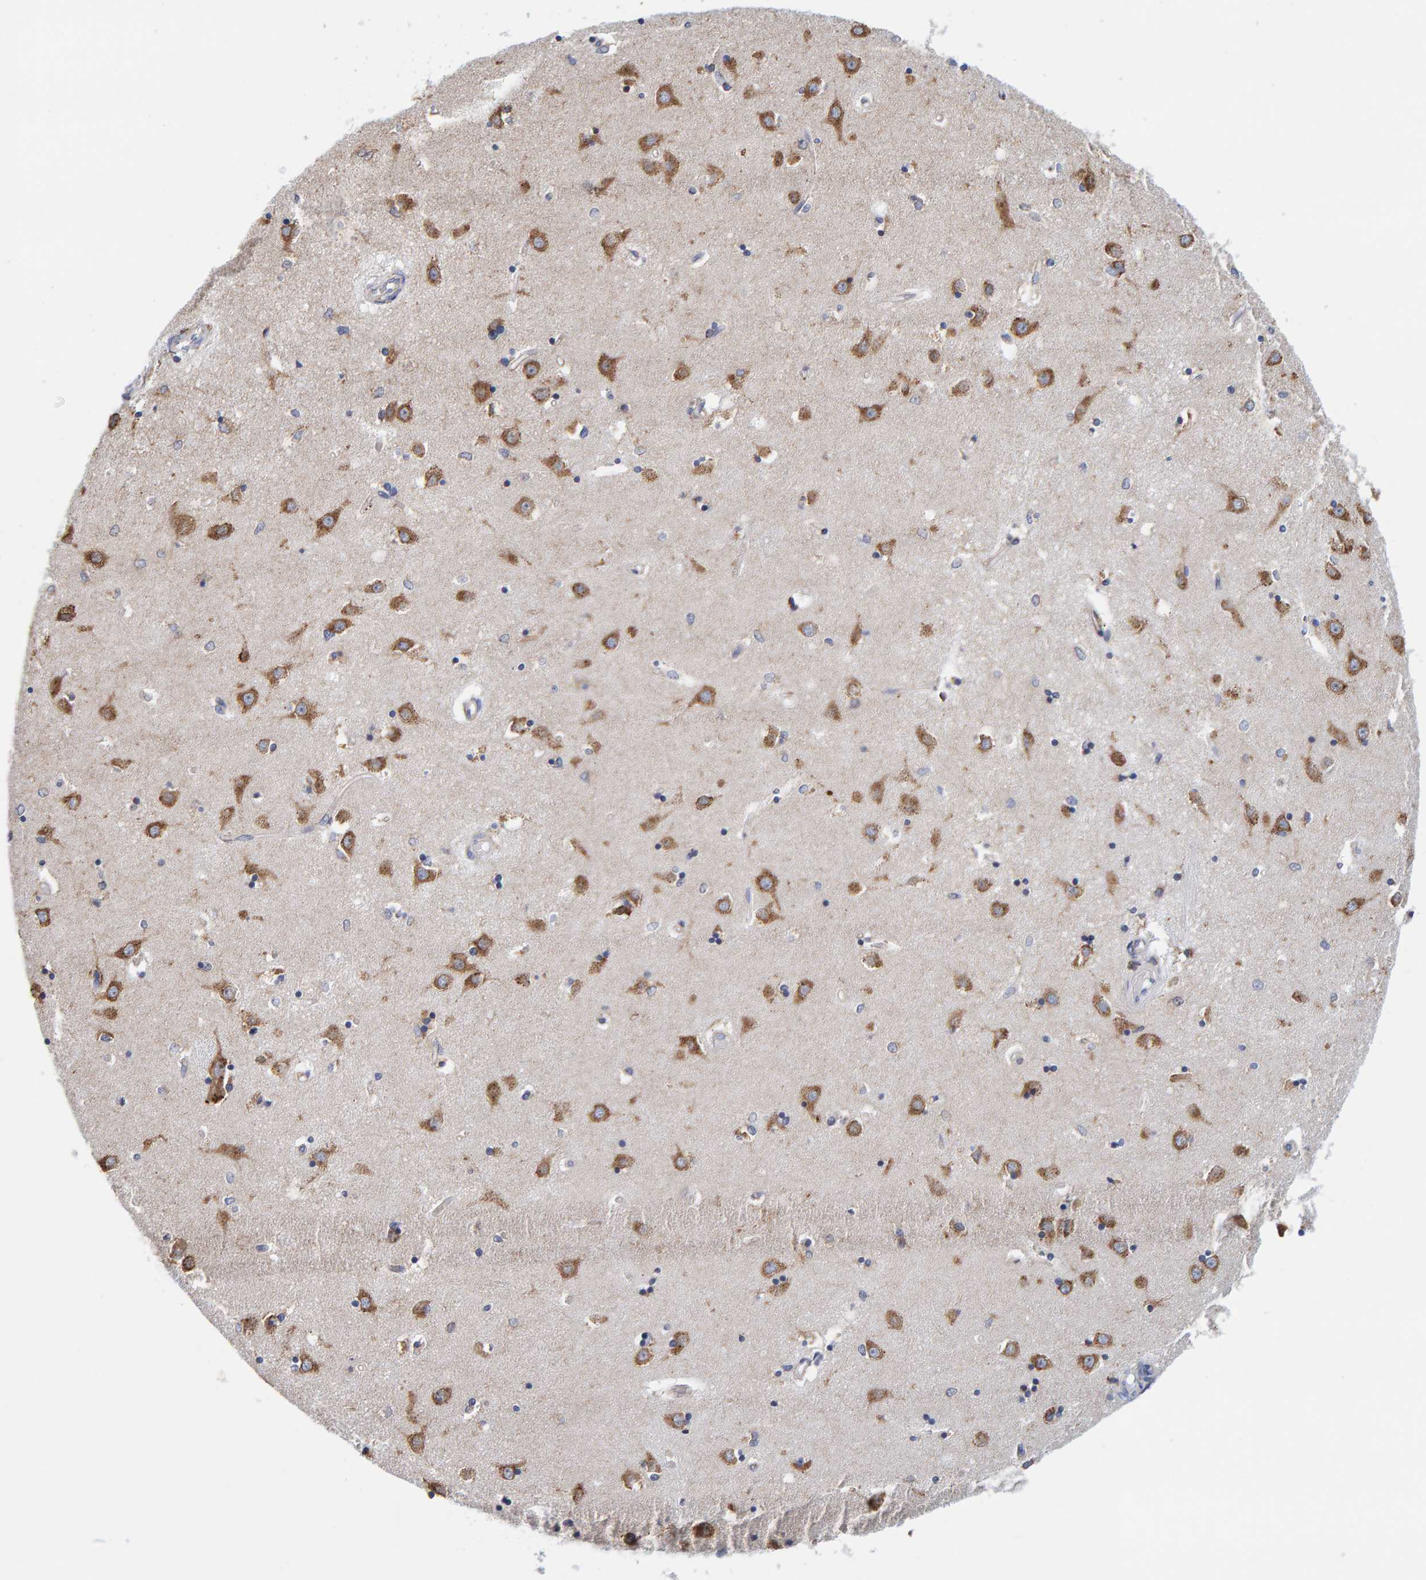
{"staining": {"intensity": "moderate", "quantity": "<25%", "location": "cytoplasmic/membranous"}, "tissue": "caudate", "cell_type": "Glial cells", "image_type": "normal", "snomed": [{"axis": "morphology", "description": "Normal tissue, NOS"}, {"axis": "topography", "description": "Lateral ventricle wall"}], "caption": "Unremarkable caudate was stained to show a protein in brown. There is low levels of moderate cytoplasmic/membranous positivity in about <25% of glial cells.", "gene": "SGPL1", "patient": {"sex": "male", "age": 45}}